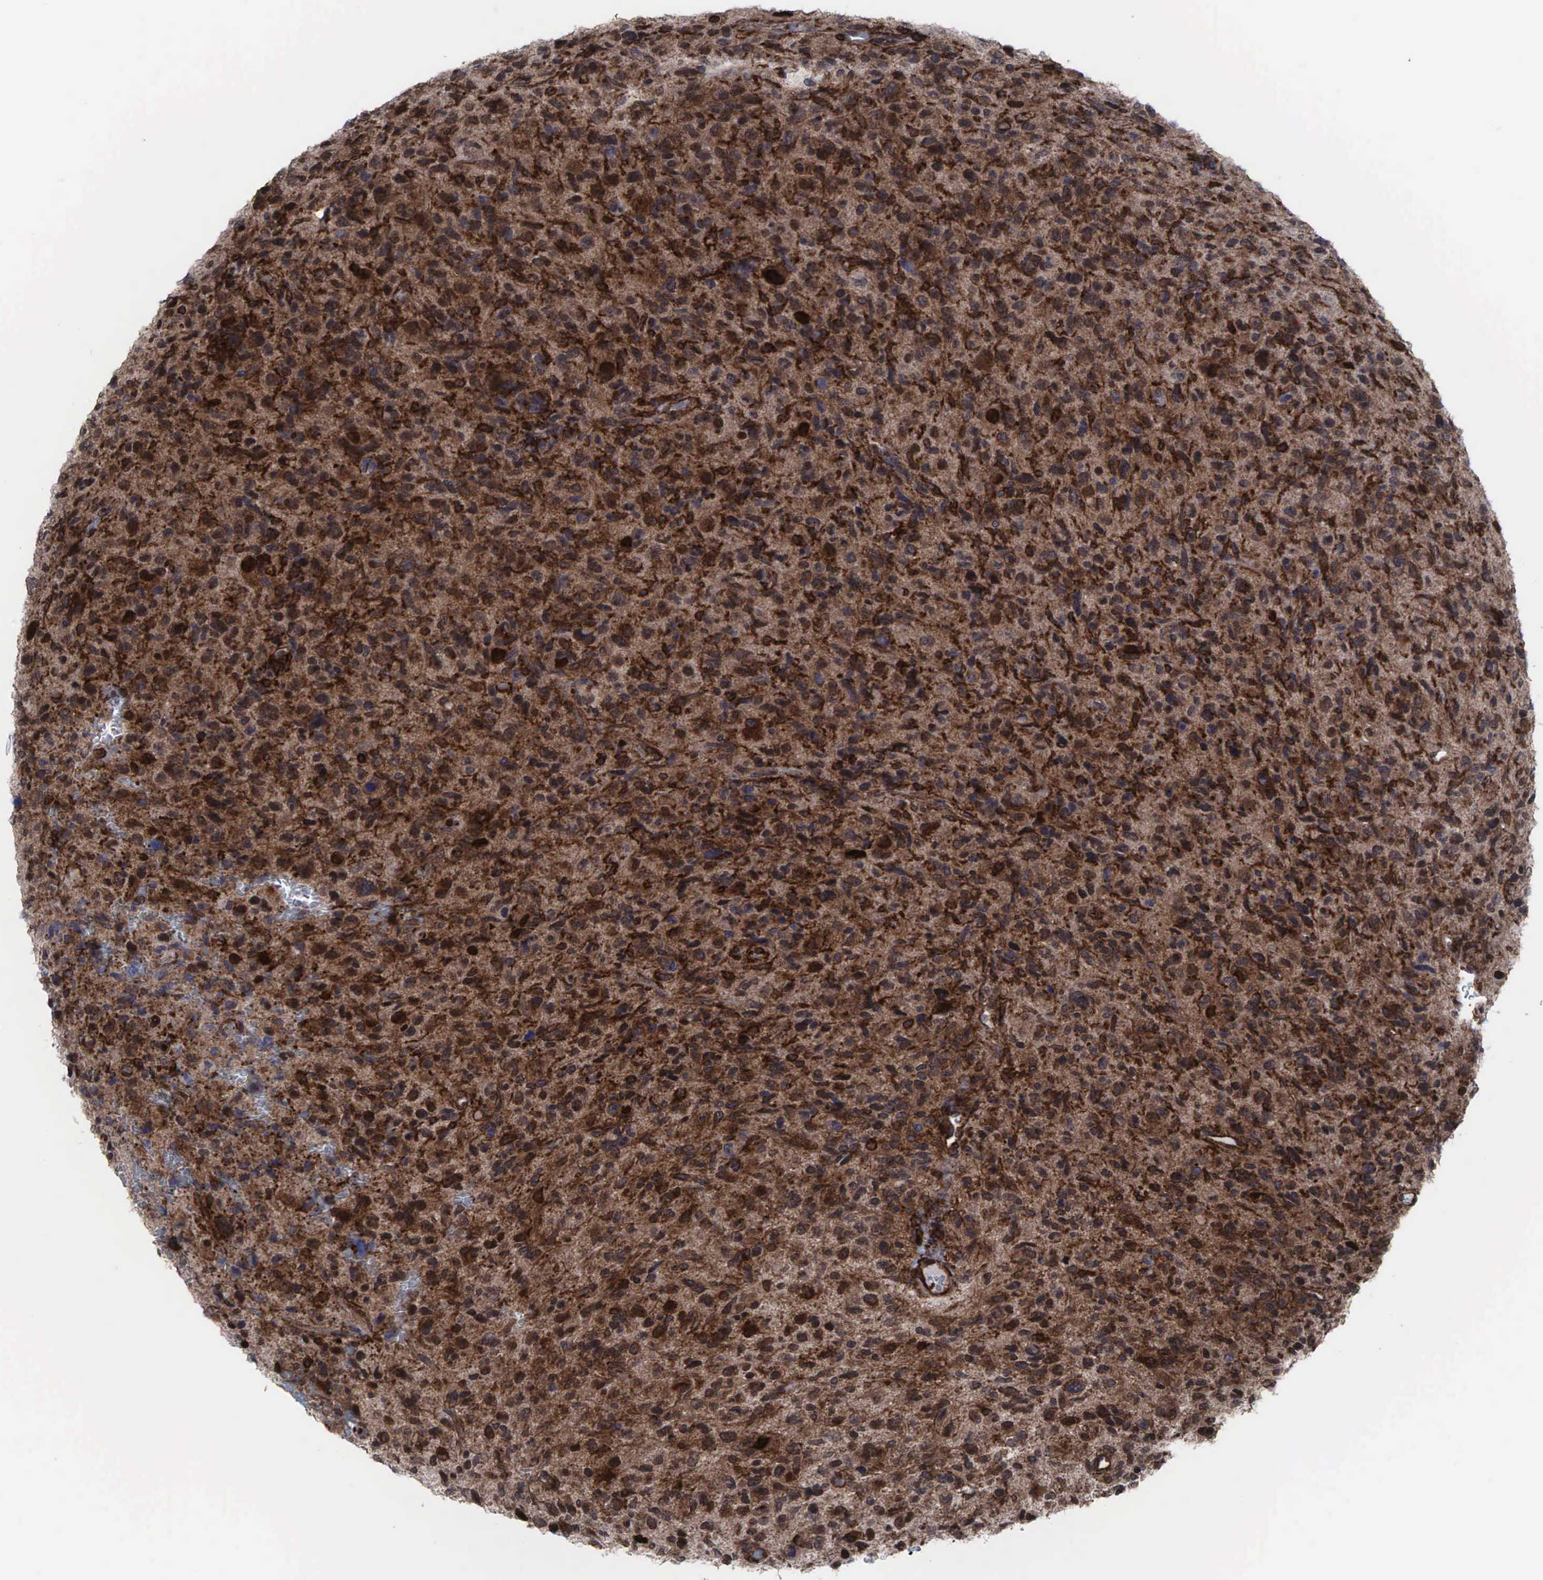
{"staining": {"intensity": "strong", "quantity": ">75%", "location": "cytoplasmic/membranous,nuclear"}, "tissue": "glioma", "cell_type": "Tumor cells", "image_type": "cancer", "snomed": [{"axis": "morphology", "description": "Glioma, malignant, High grade"}, {"axis": "topography", "description": "Brain"}], "caption": "Immunohistochemical staining of human glioma exhibits high levels of strong cytoplasmic/membranous and nuclear protein expression in approximately >75% of tumor cells.", "gene": "GPRASP1", "patient": {"sex": "female", "age": 60}}